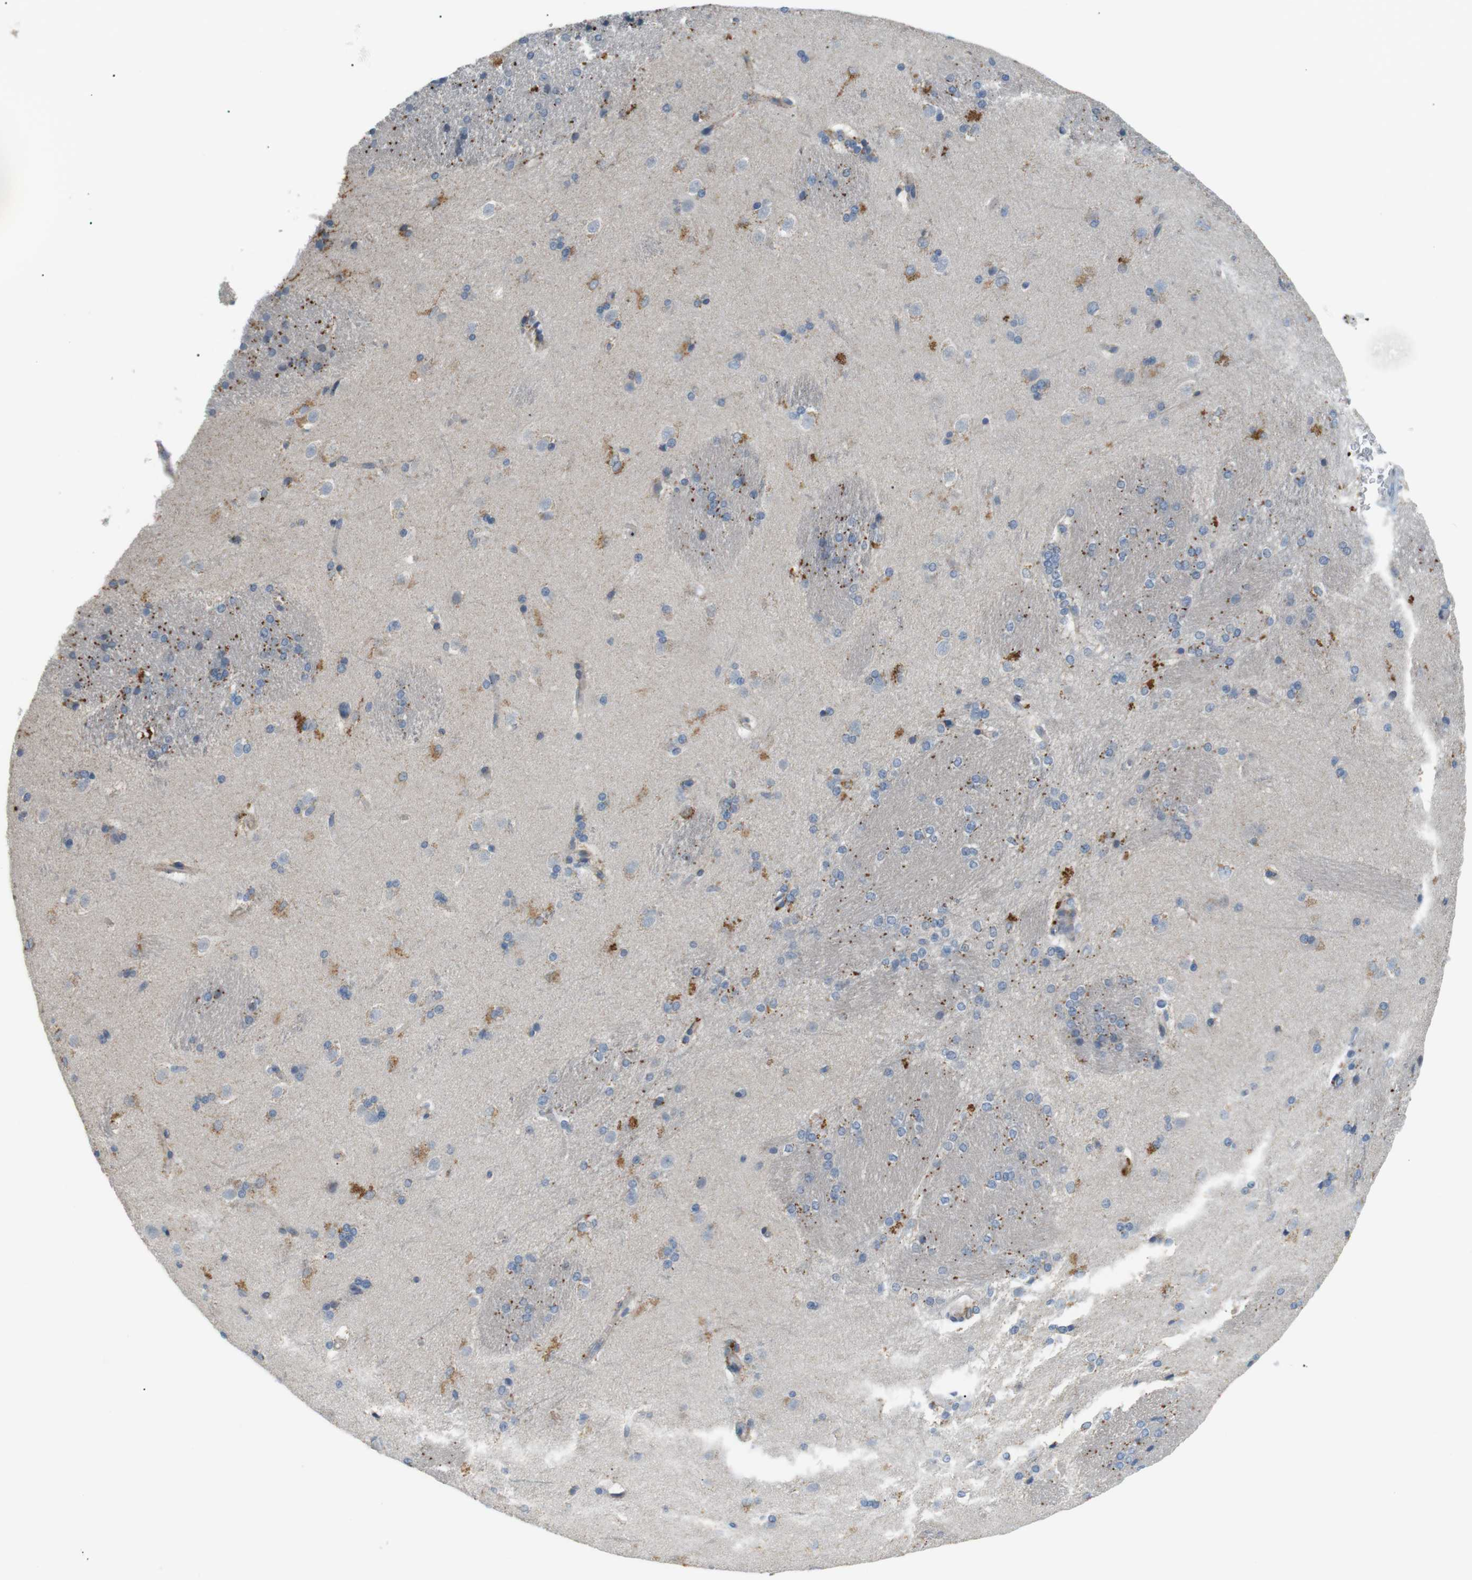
{"staining": {"intensity": "moderate", "quantity": "25%-75%", "location": "cytoplasmic/membranous"}, "tissue": "caudate", "cell_type": "Glial cells", "image_type": "normal", "snomed": [{"axis": "morphology", "description": "Normal tissue, NOS"}, {"axis": "topography", "description": "Lateral ventricle wall"}], "caption": "An image of human caudate stained for a protein demonstrates moderate cytoplasmic/membranous brown staining in glial cells. The staining is performed using DAB brown chromogen to label protein expression. The nuclei are counter-stained blue using hematoxylin.", "gene": "MTARC2", "patient": {"sex": "female", "age": 19}}